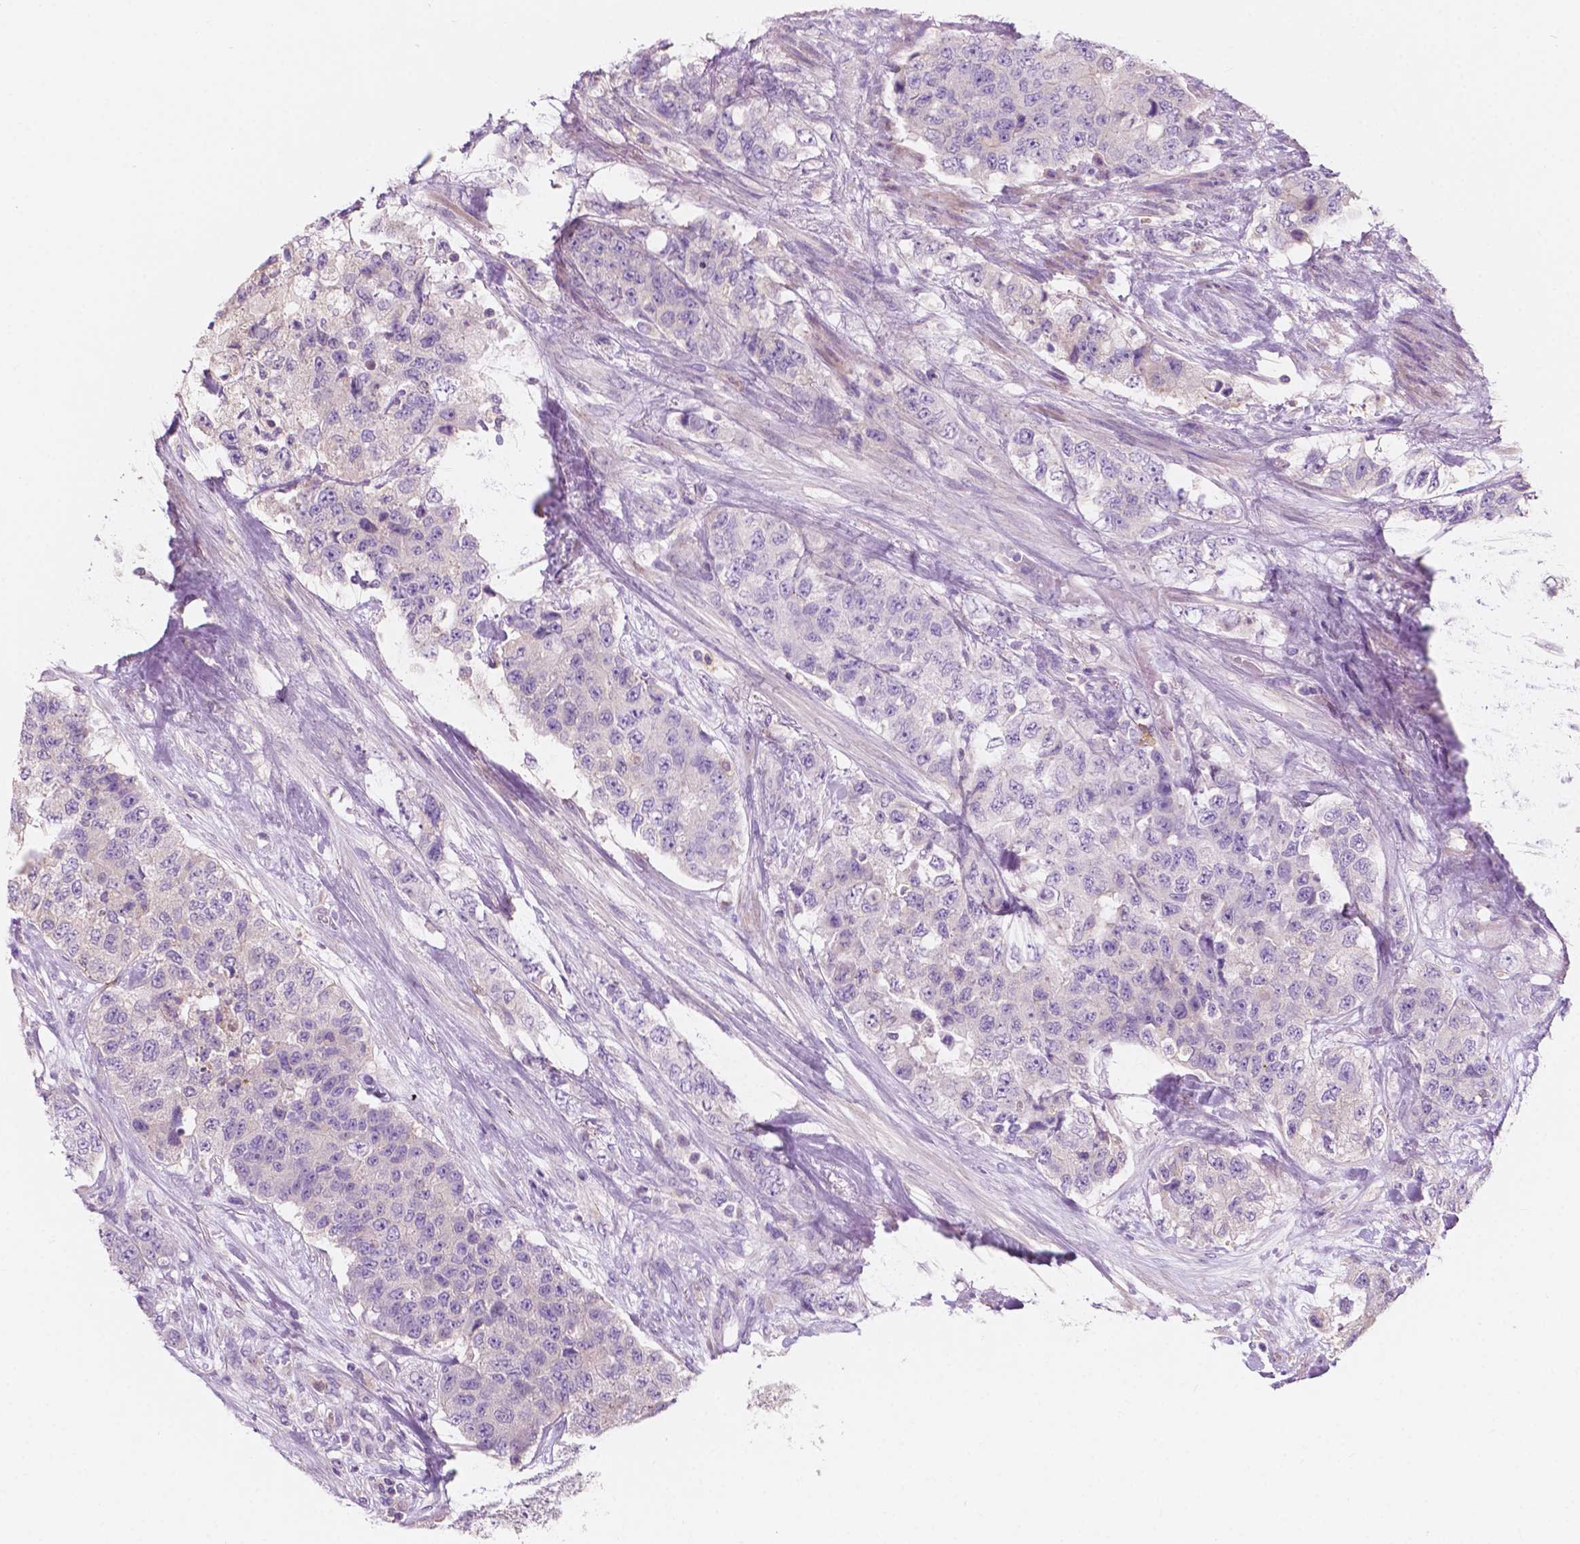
{"staining": {"intensity": "negative", "quantity": "none", "location": "none"}, "tissue": "urothelial cancer", "cell_type": "Tumor cells", "image_type": "cancer", "snomed": [{"axis": "morphology", "description": "Urothelial carcinoma, High grade"}, {"axis": "topography", "description": "Urinary bladder"}], "caption": "This is an immunohistochemistry micrograph of urothelial cancer. There is no staining in tumor cells.", "gene": "SEMA4A", "patient": {"sex": "female", "age": 78}}